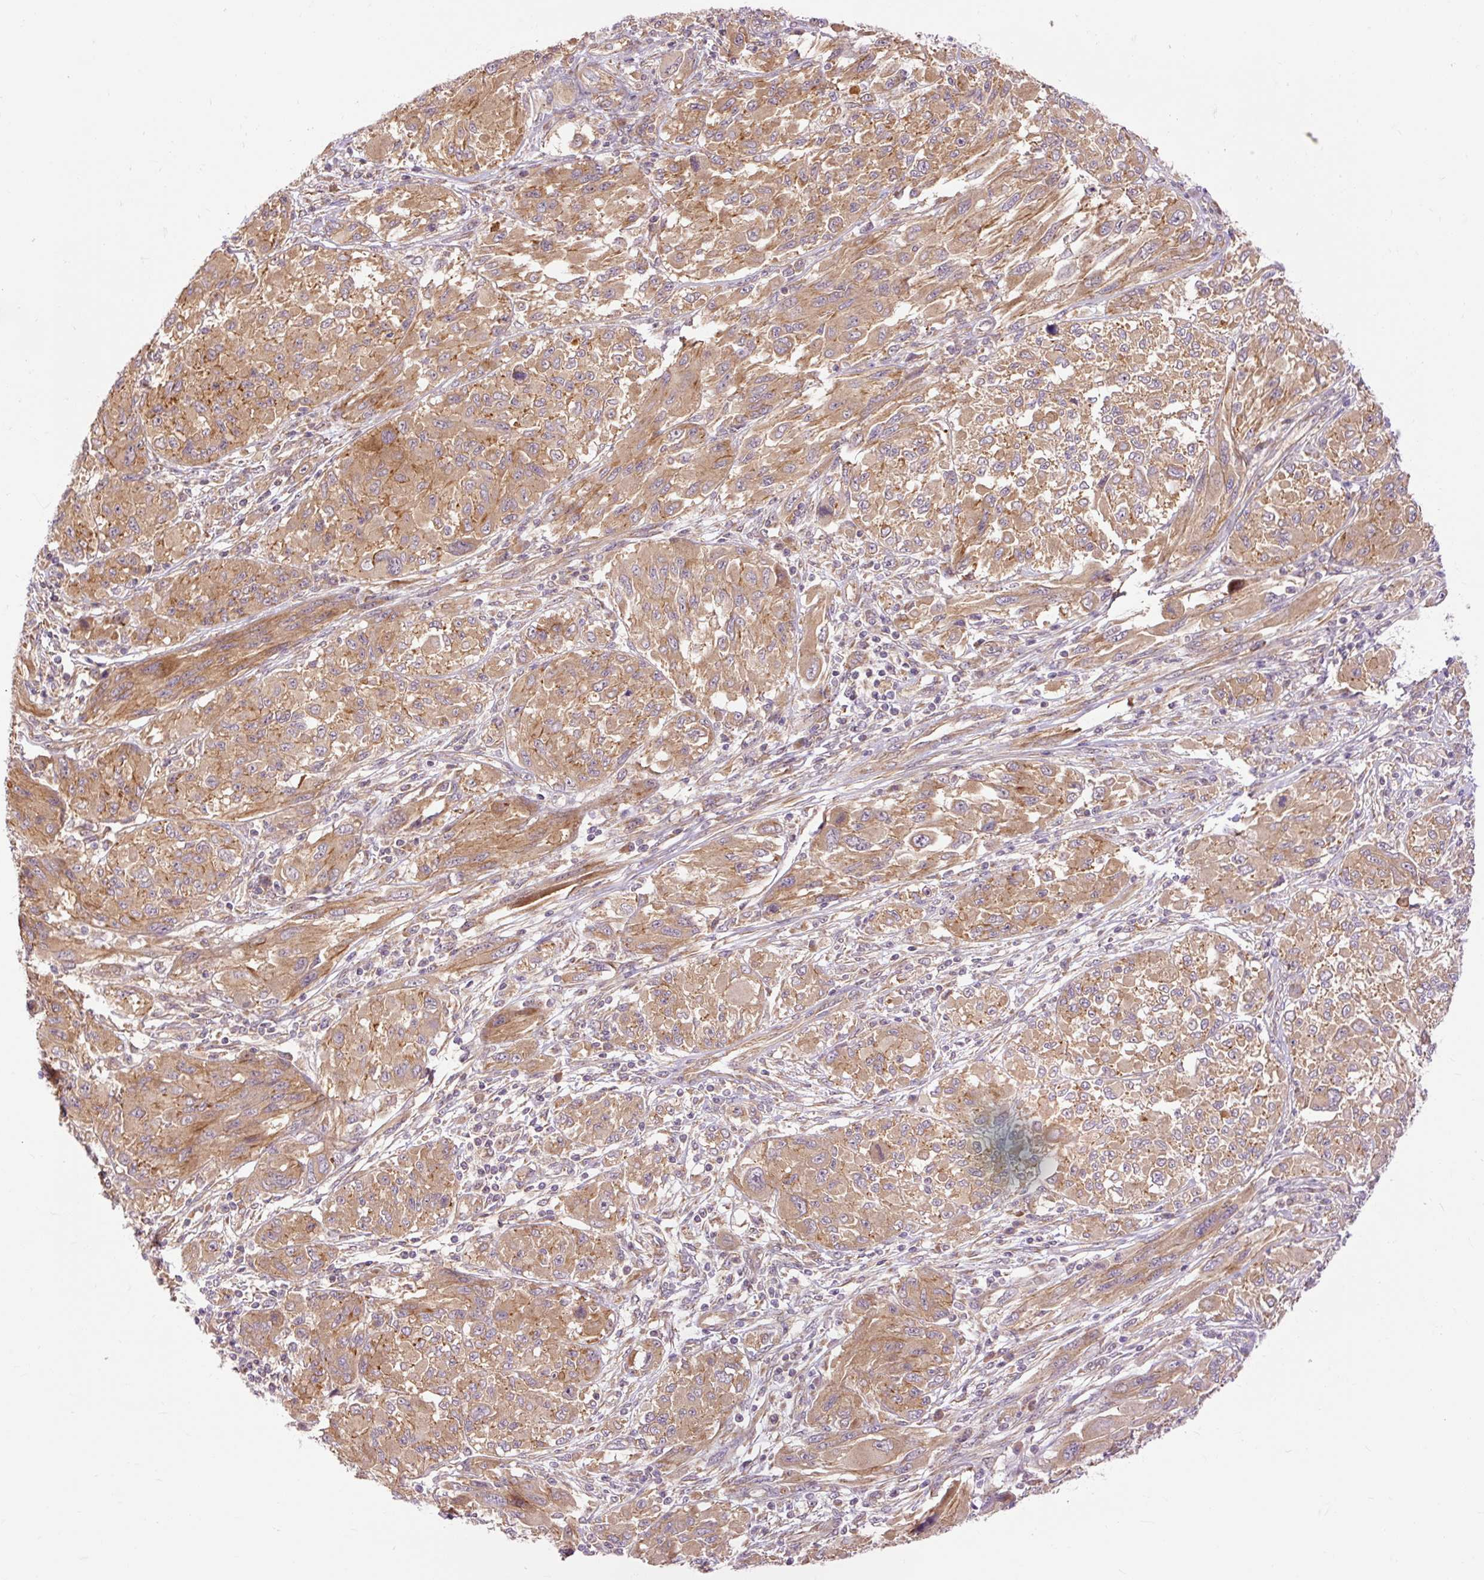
{"staining": {"intensity": "moderate", "quantity": ">75%", "location": "cytoplasmic/membranous"}, "tissue": "melanoma", "cell_type": "Tumor cells", "image_type": "cancer", "snomed": [{"axis": "morphology", "description": "Malignant melanoma, NOS"}, {"axis": "topography", "description": "Skin"}], "caption": "This is a histology image of immunohistochemistry staining of malignant melanoma, which shows moderate expression in the cytoplasmic/membranous of tumor cells.", "gene": "RIPOR3", "patient": {"sex": "female", "age": 91}}